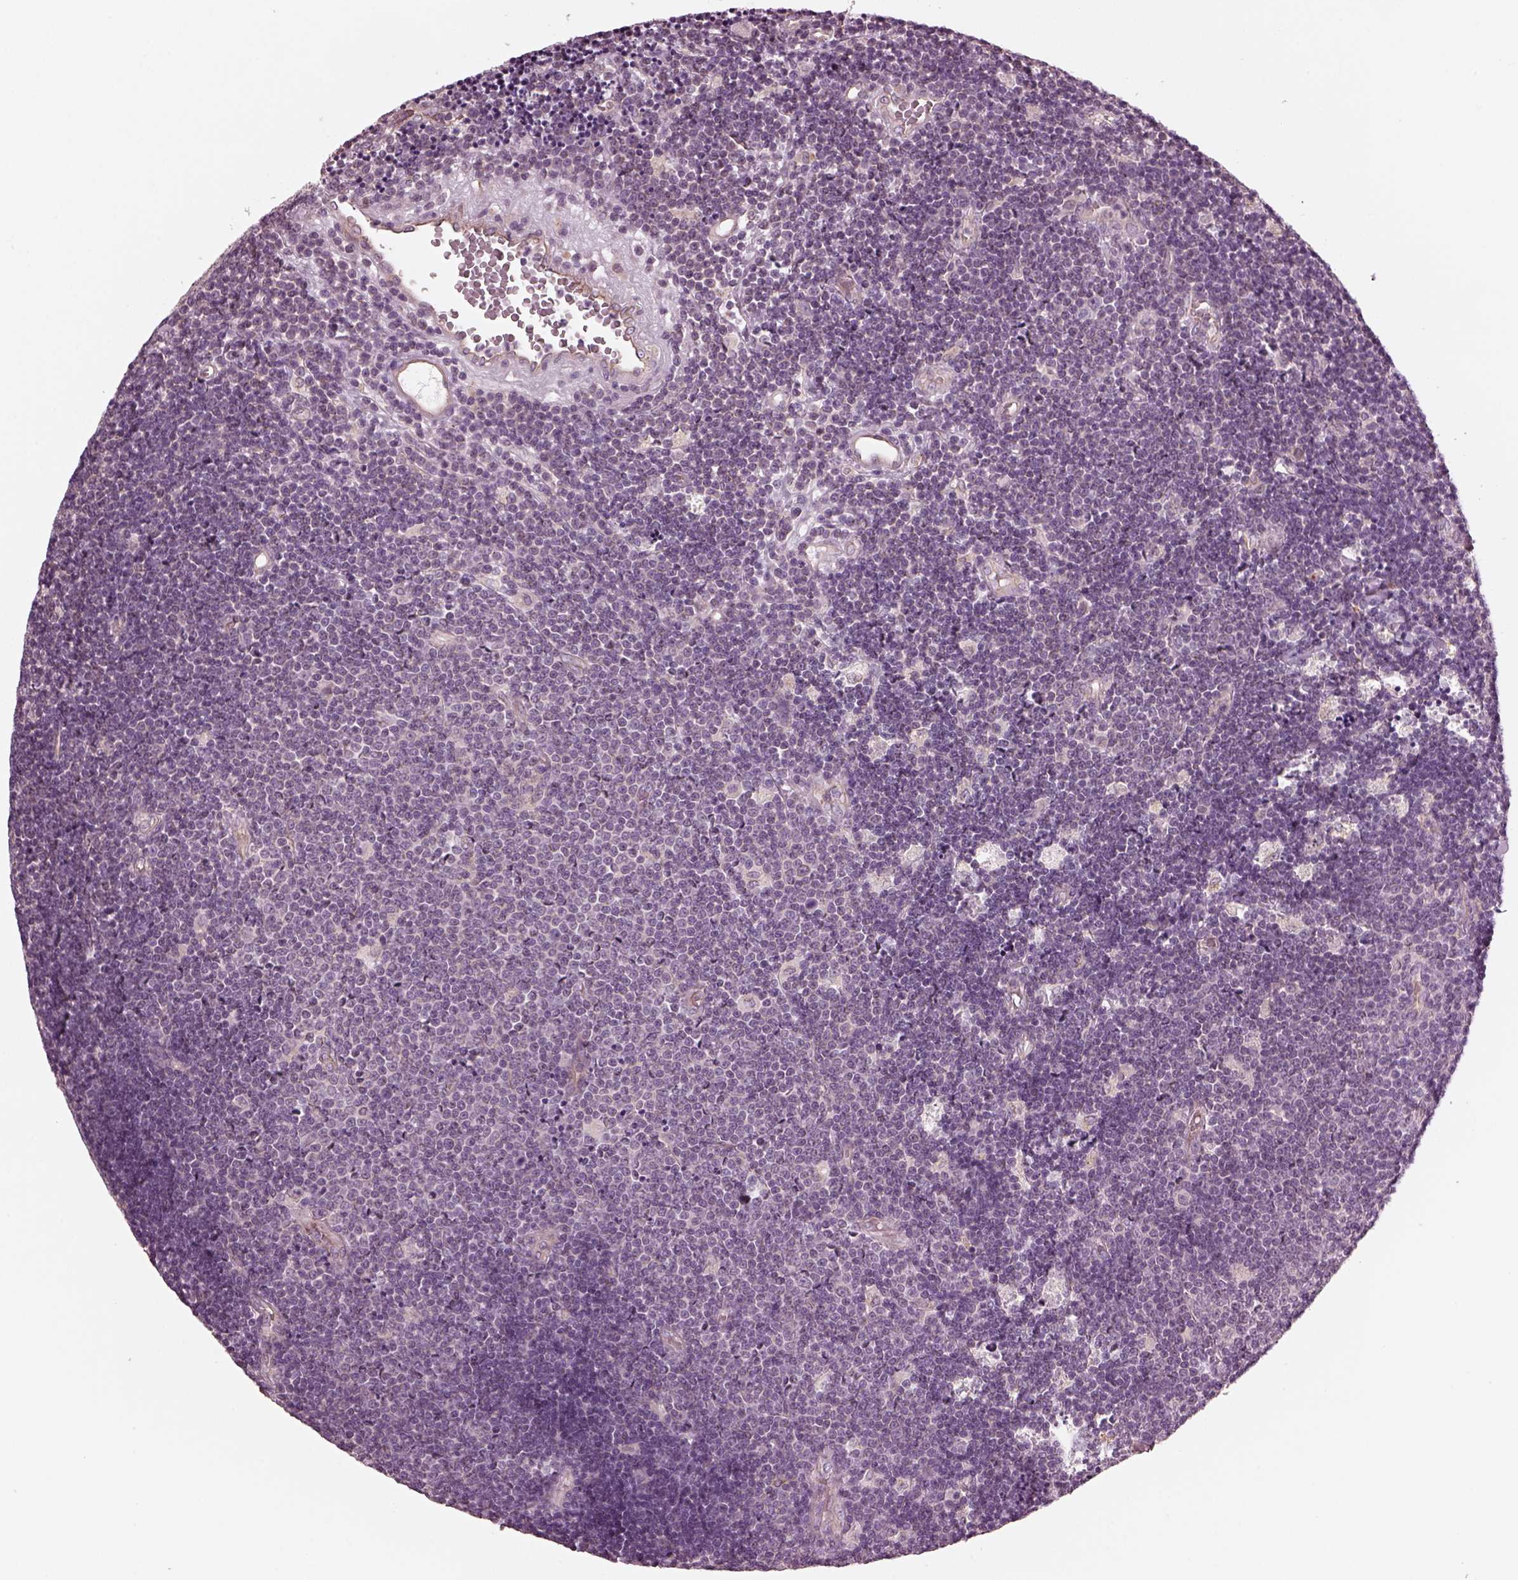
{"staining": {"intensity": "negative", "quantity": "none", "location": "none"}, "tissue": "lymphoma", "cell_type": "Tumor cells", "image_type": "cancer", "snomed": [{"axis": "morphology", "description": "Malignant lymphoma, non-Hodgkin's type, Low grade"}, {"axis": "topography", "description": "Brain"}], "caption": "This histopathology image is of lymphoma stained with immunohistochemistry (IHC) to label a protein in brown with the nuclei are counter-stained blue. There is no expression in tumor cells. (Immunohistochemistry, brightfield microscopy, high magnification).", "gene": "ODAD1", "patient": {"sex": "female", "age": 66}}